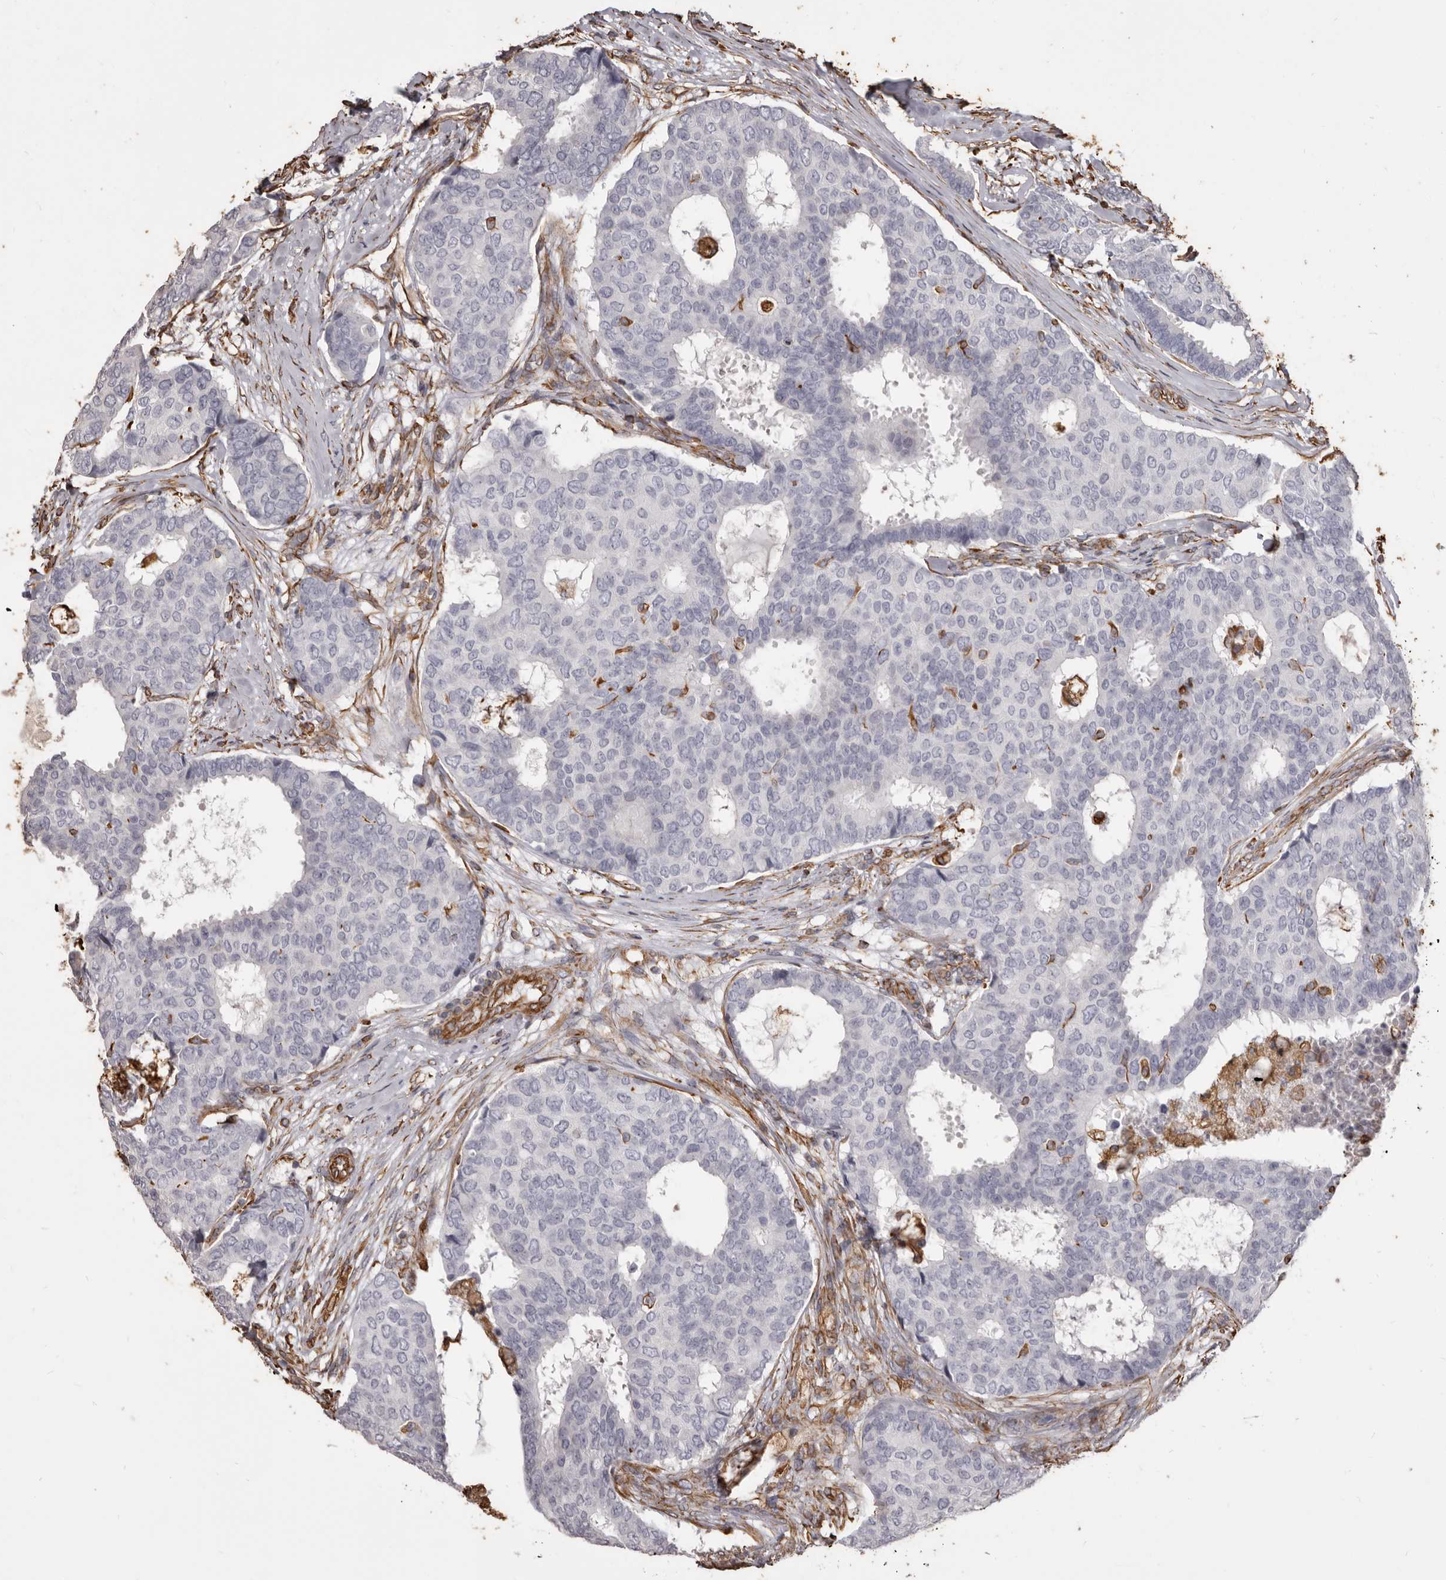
{"staining": {"intensity": "negative", "quantity": "none", "location": "none"}, "tissue": "breast cancer", "cell_type": "Tumor cells", "image_type": "cancer", "snomed": [{"axis": "morphology", "description": "Duct carcinoma"}, {"axis": "topography", "description": "Breast"}], "caption": "DAB immunohistochemical staining of breast cancer (intraductal carcinoma) shows no significant staining in tumor cells. Brightfield microscopy of immunohistochemistry (IHC) stained with DAB (brown) and hematoxylin (blue), captured at high magnification.", "gene": "MTURN", "patient": {"sex": "female", "age": 75}}